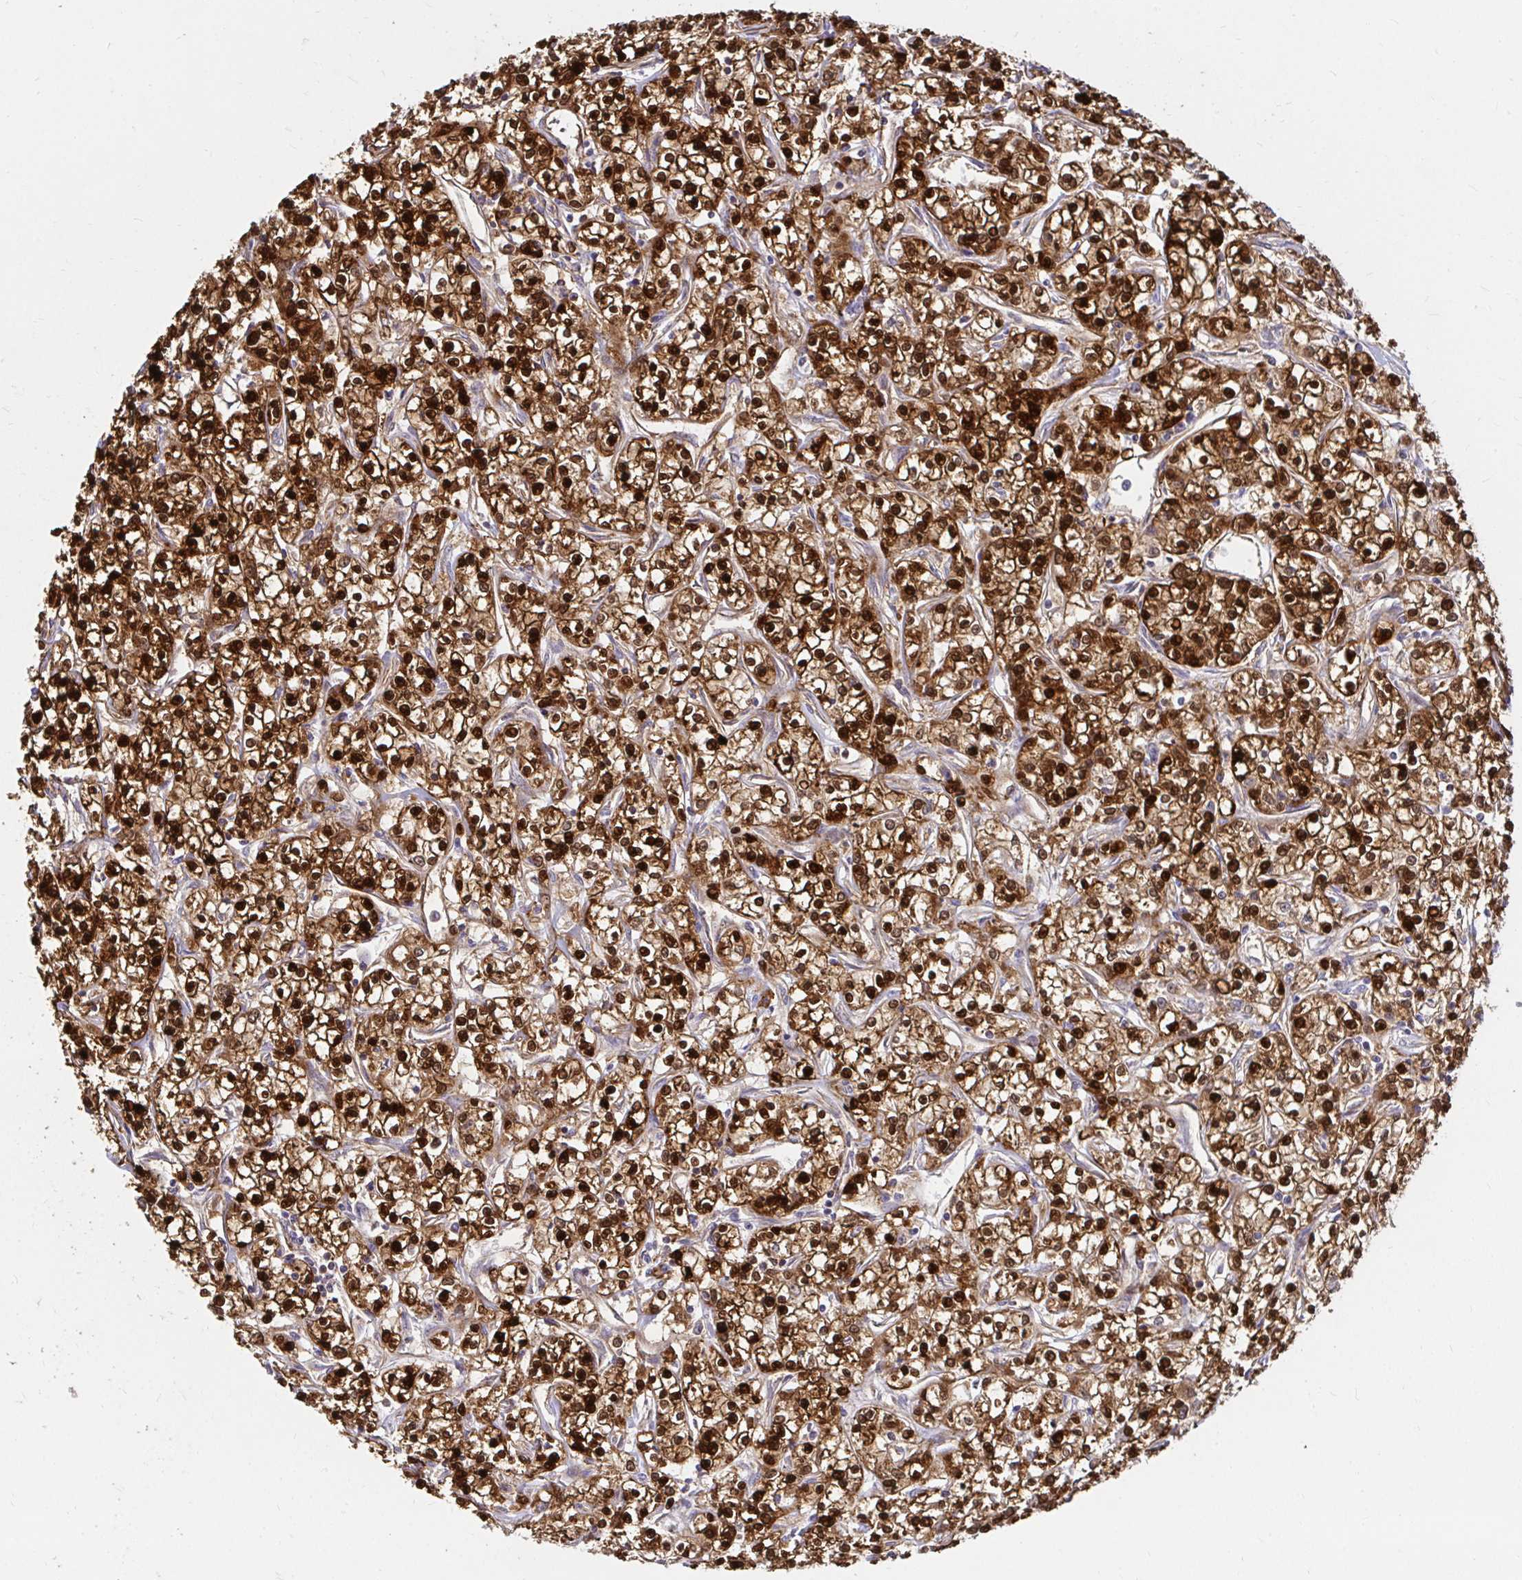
{"staining": {"intensity": "strong", "quantity": ">75%", "location": "cytoplasmic/membranous,nuclear"}, "tissue": "renal cancer", "cell_type": "Tumor cells", "image_type": "cancer", "snomed": [{"axis": "morphology", "description": "Adenocarcinoma, NOS"}, {"axis": "topography", "description": "Kidney"}], "caption": "Renal cancer (adenocarcinoma) stained for a protein exhibits strong cytoplasmic/membranous and nuclear positivity in tumor cells.", "gene": "ITGA2", "patient": {"sex": "female", "age": 59}}